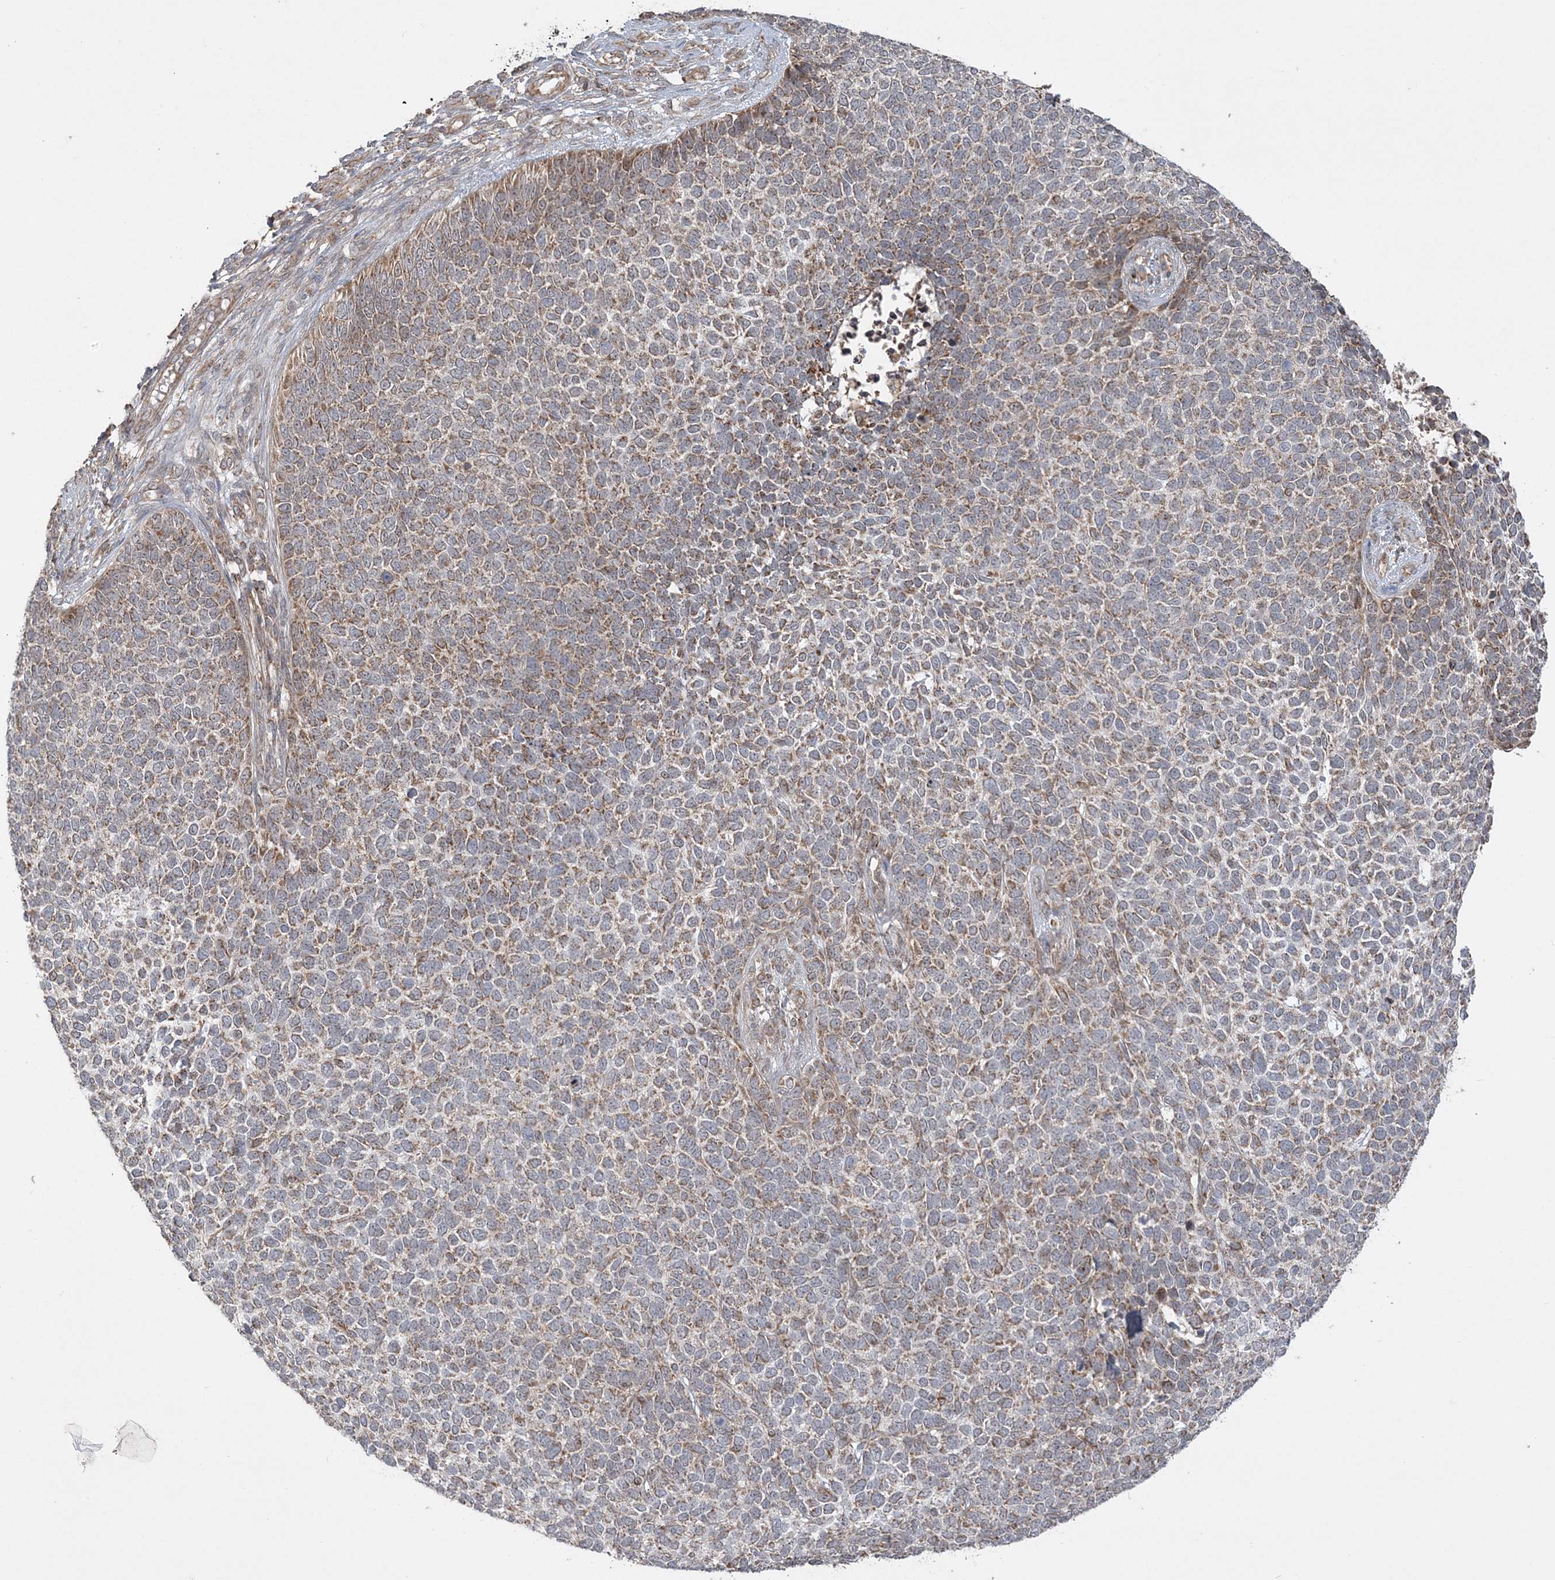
{"staining": {"intensity": "moderate", "quantity": "25%-75%", "location": "cytoplasmic/membranous"}, "tissue": "skin cancer", "cell_type": "Tumor cells", "image_type": "cancer", "snomed": [{"axis": "morphology", "description": "Basal cell carcinoma"}, {"axis": "topography", "description": "Skin"}], "caption": "This is a micrograph of IHC staining of skin basal cell carcinoma, which shows moderate staining in the cytoplasmic/membranous of tumor cells.", "gene": "SCLT1", "patient": {"sex": "female", "age": 84}}